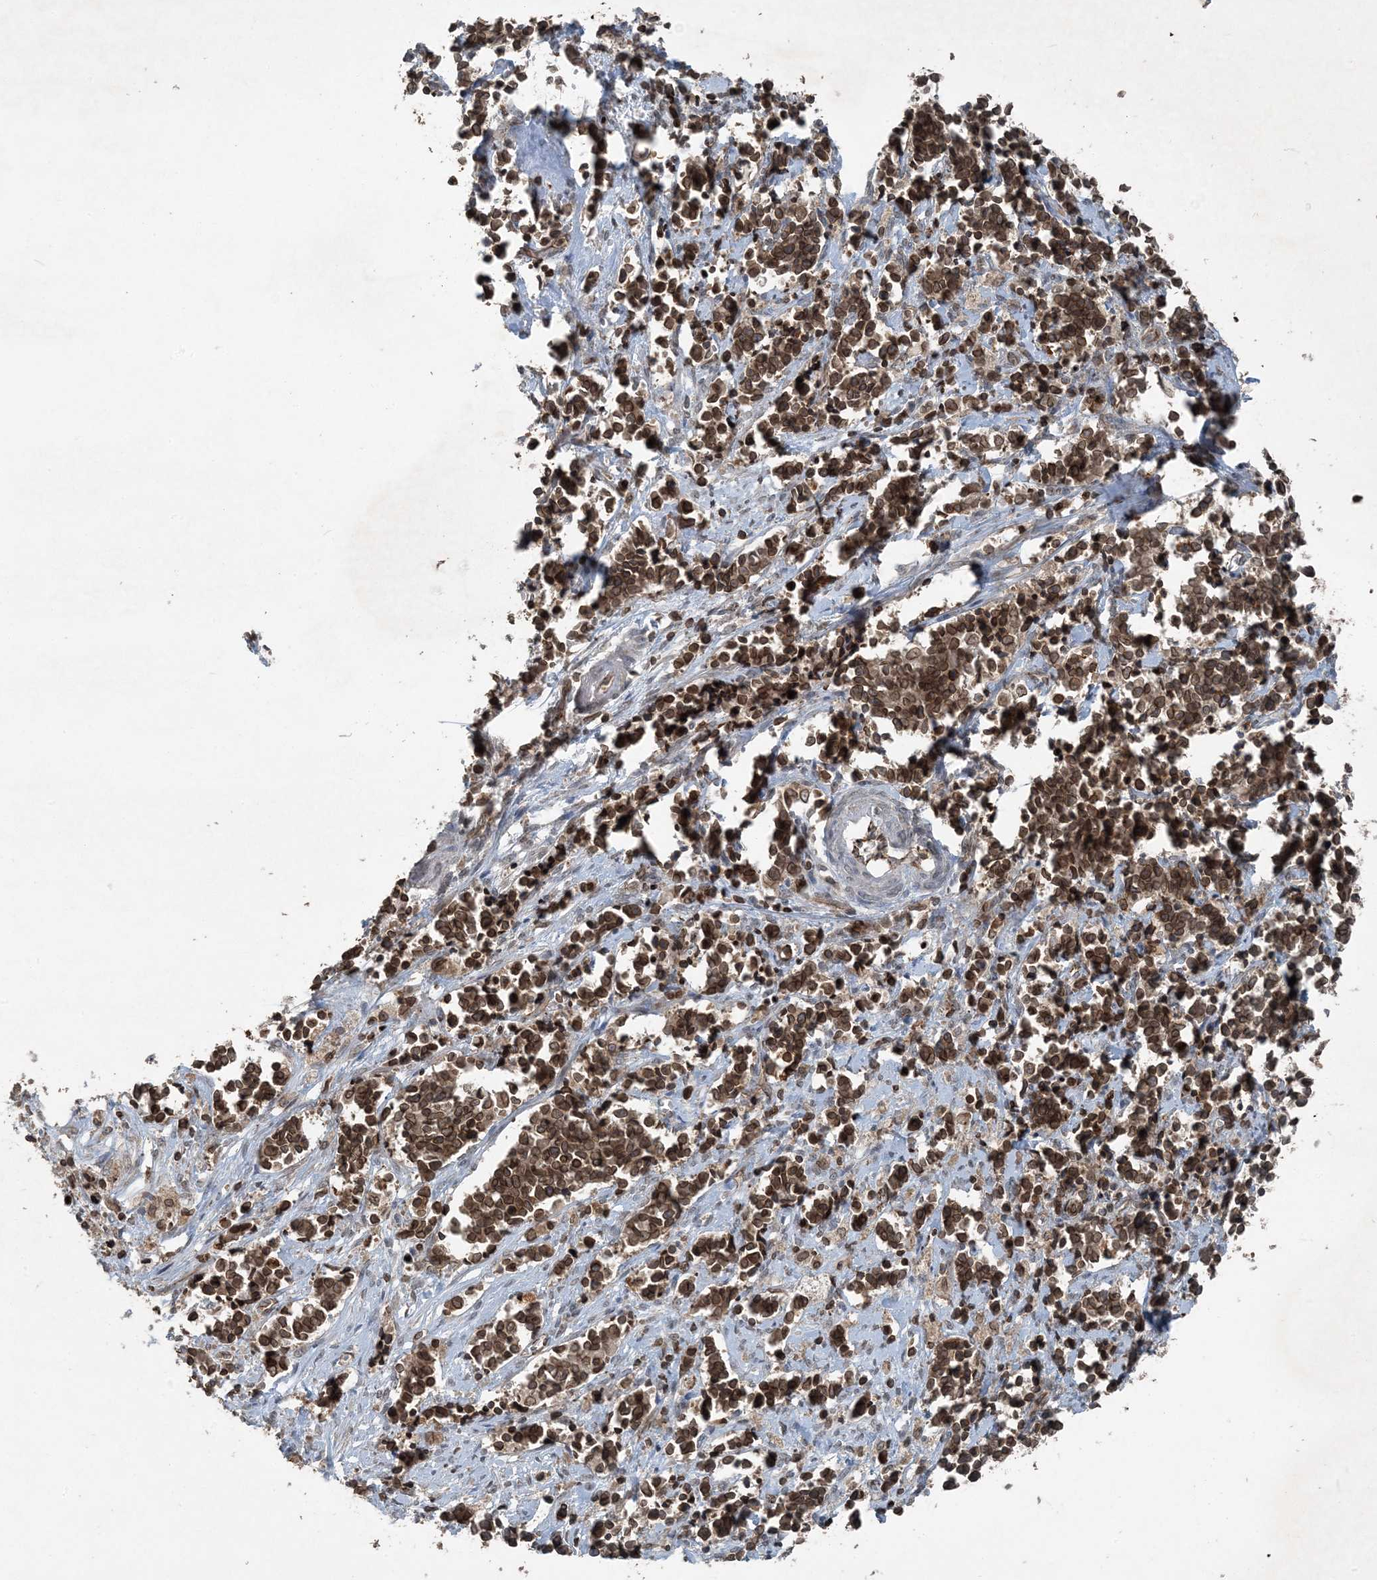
{"staining": {"intensity": "strong", "quantity": ">75%", "location": "cytoplasmic/membranous,nuclear"}, "tissue": "cervical cancer", "cell_type": "Tumor cells", "image_type": "cancer", "snomed": [{"axis": "morphology", "description": "Normal tissue, NOS"}, {"axis": "morphology", "description": "Squamous cell carcinoma, NOS"}, {"axis": "topography", "description": "Cervix"}], "caption": "Squamous cell carcinoma (cervical) was stained to show a protein in brown. There is high levels of strong cytoplasmic/membranous and nuclear positivity in approximately >75% of tumor cells. (DAB = brown stain, brightfield microscopy at high magnification).", "gene": "ZFAND2B", "patient": {"sex": "female", "age": 35}}